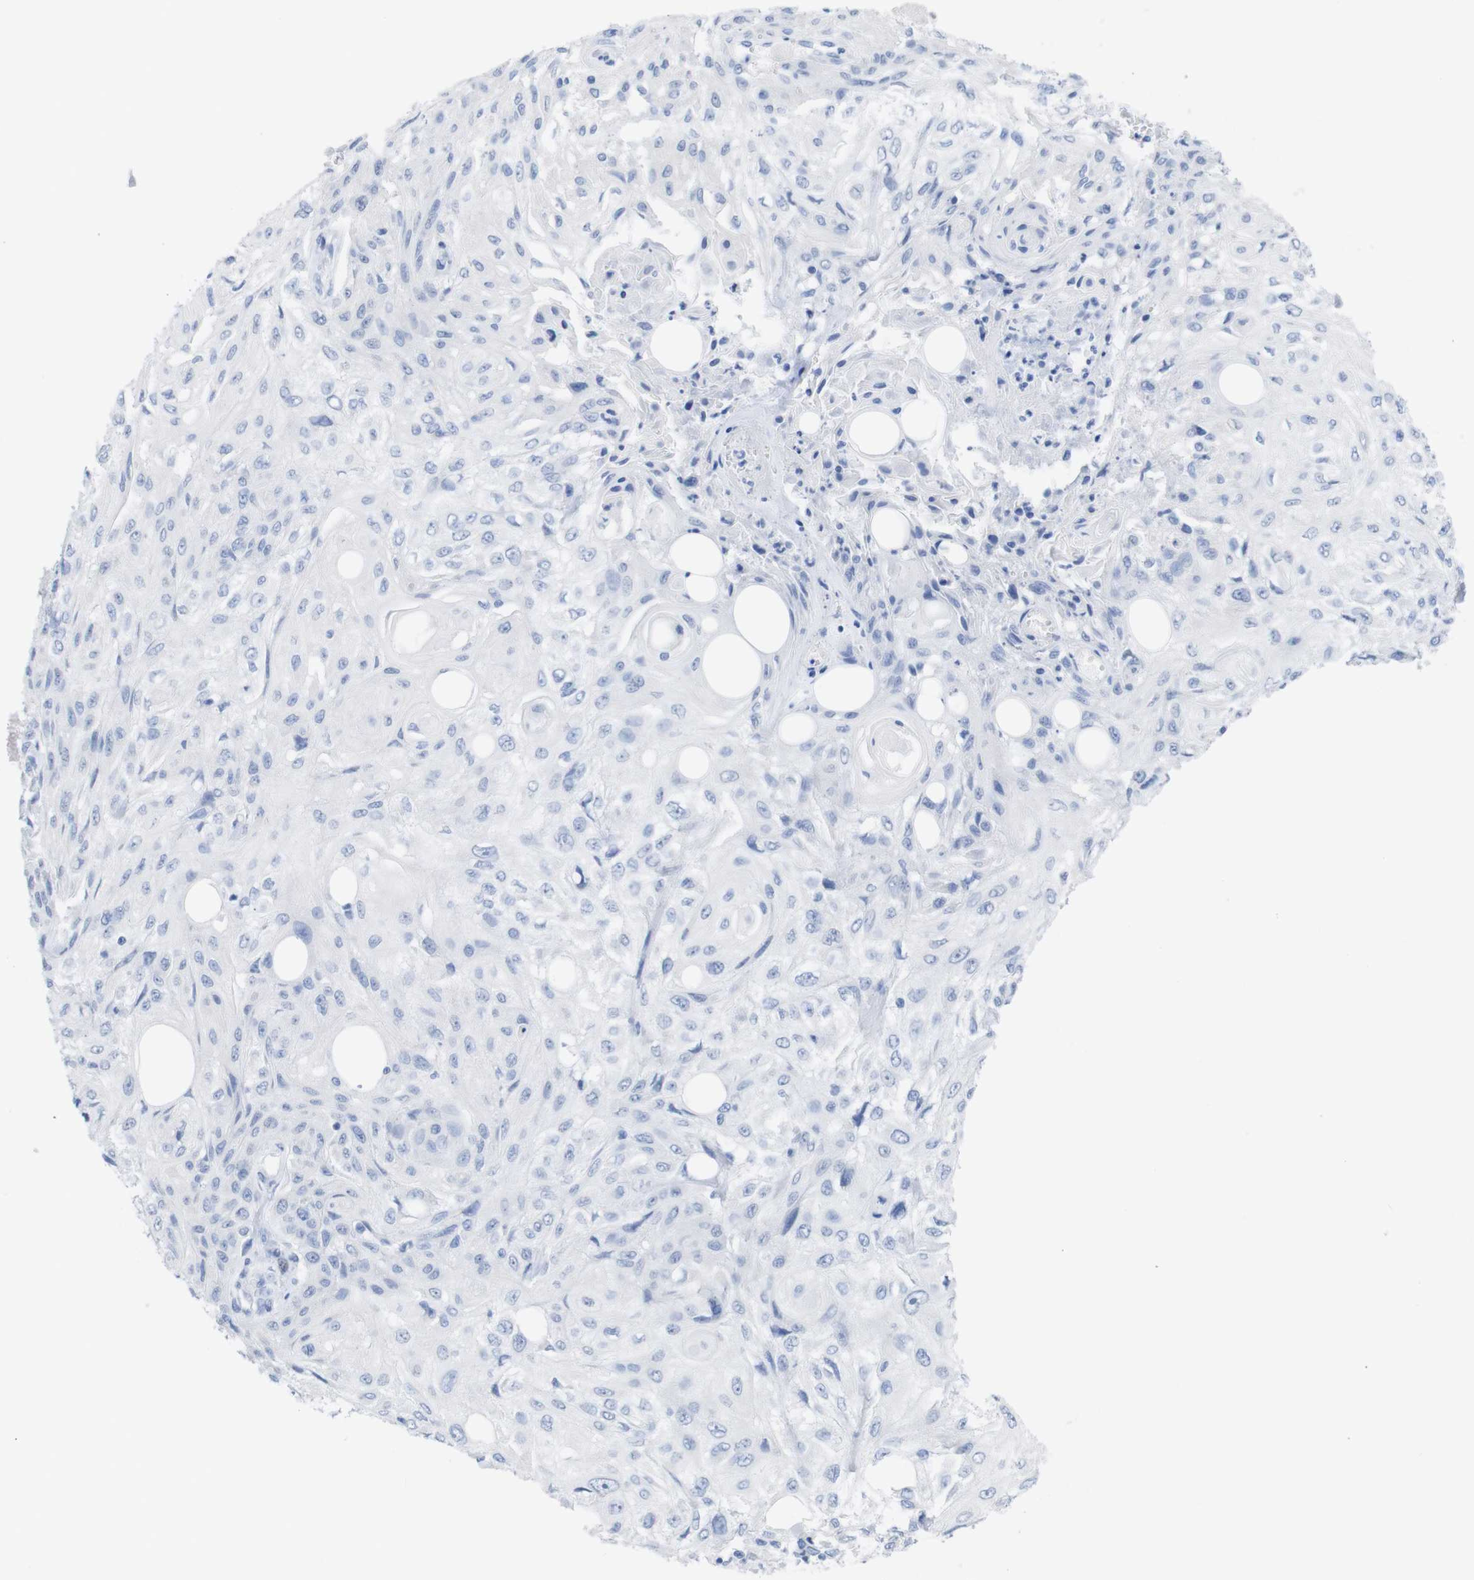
{"staining": {"intensity": "negative", "quantity": "none", "location": "none"}, "tissue": "skin cancer", "cell_type": "Tumor cells", "image_type": "cancer", "snomed": [{"axis": "morphology", "description": "Squamous cell carcinoma, NOS"}, {"axis": "topography", "description": "Skin"}], "caption": "This is an IHC photomicrograph of skin cancer. There is no positivity in tumor cells.", "gene": "PNMA1", "patient": {"sex": "male", "age": 75}}